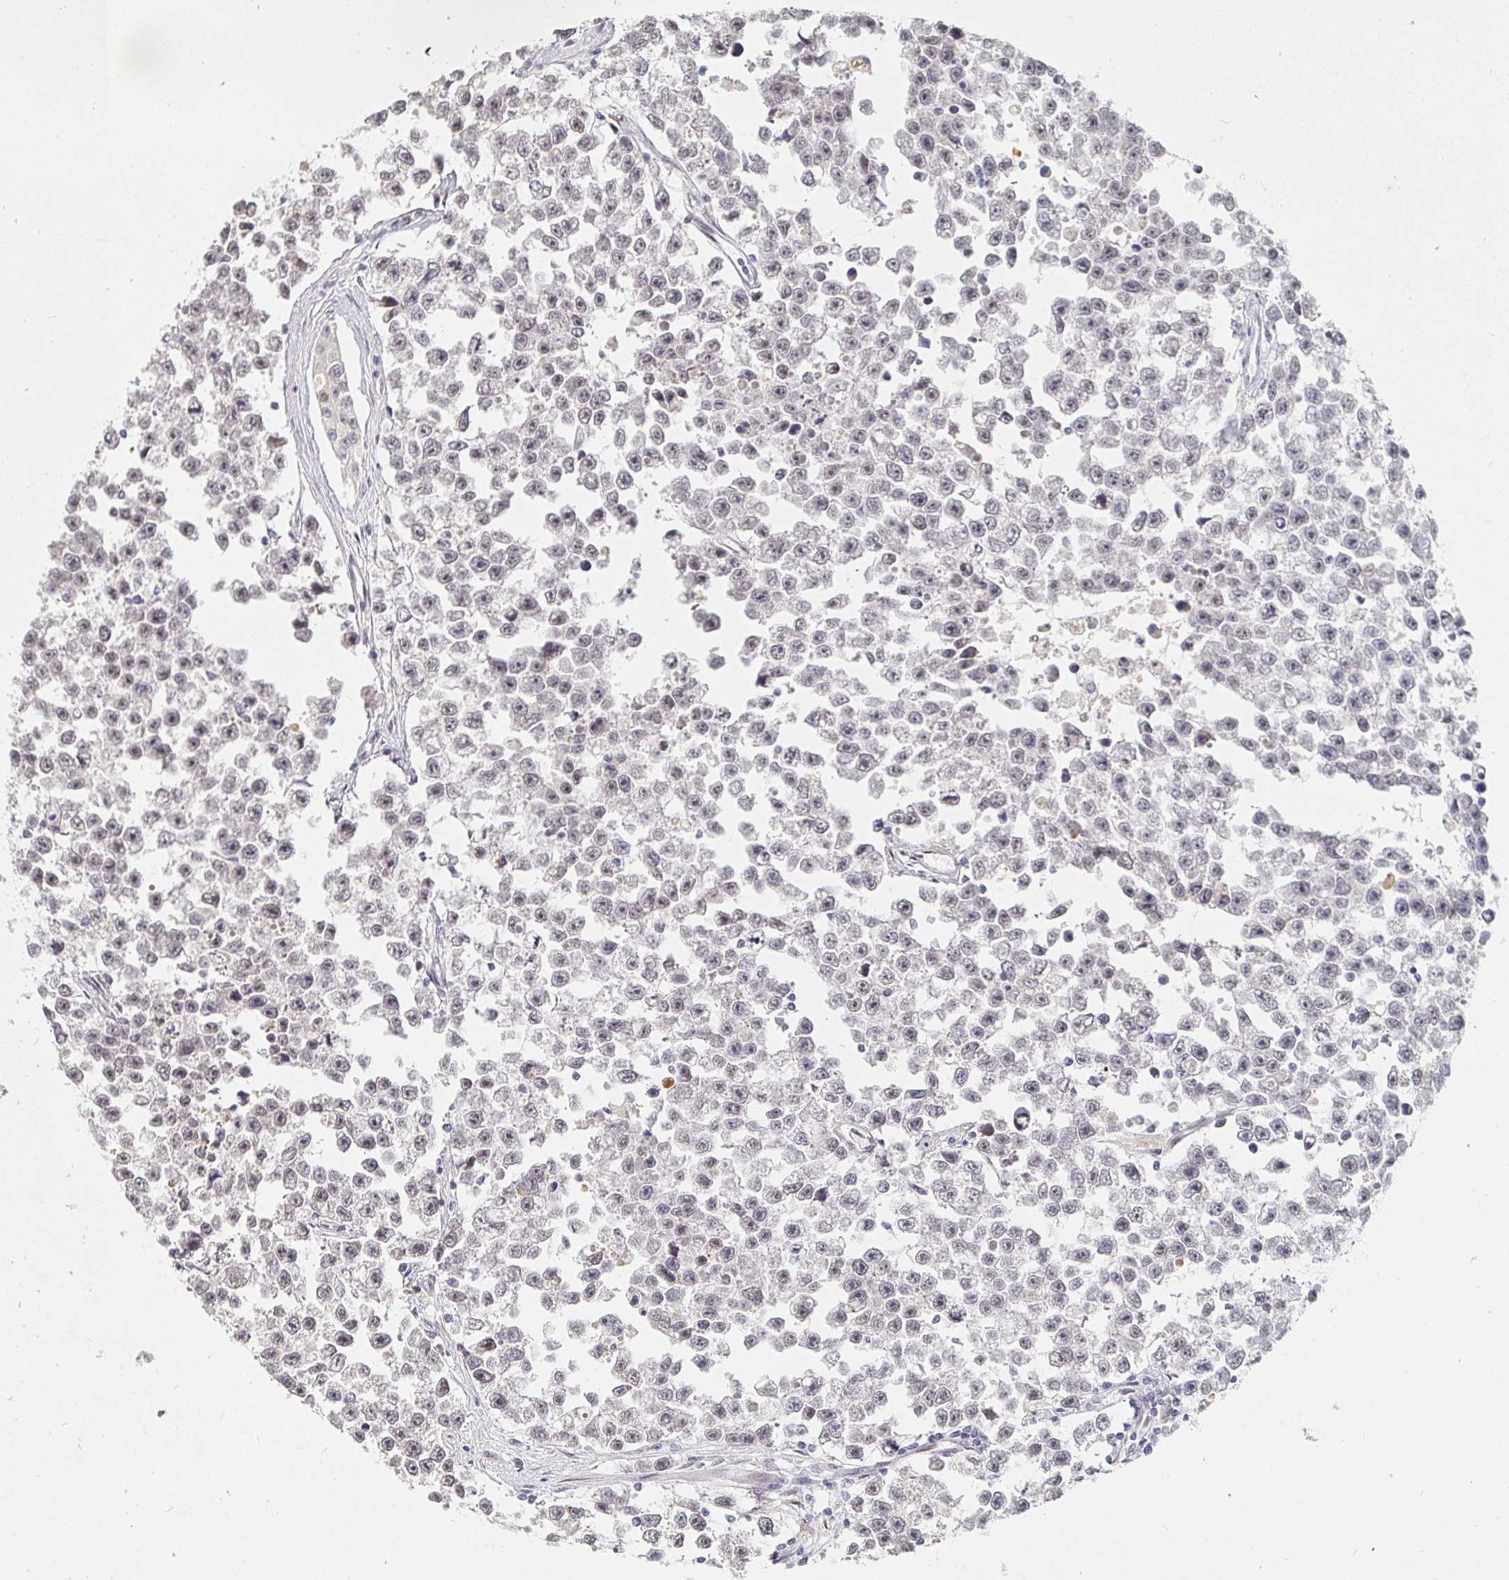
{"staining": {"intensity": "negative", "quantity": "none", "location": "none"}, "tissue": "testis cancer", "cell_type": "Tumor cells", "image_type": "cancer", "snomed": [{"axis": "morphology", "description": "Seminoma, NOS"}, {"axis": "topography", "description": "Testis"}], "caption": "Tumor cells show no significant protein staining in seminoma (testis).", "gene": "CHD2", "patient": {"sex": "male", "age": 26}}